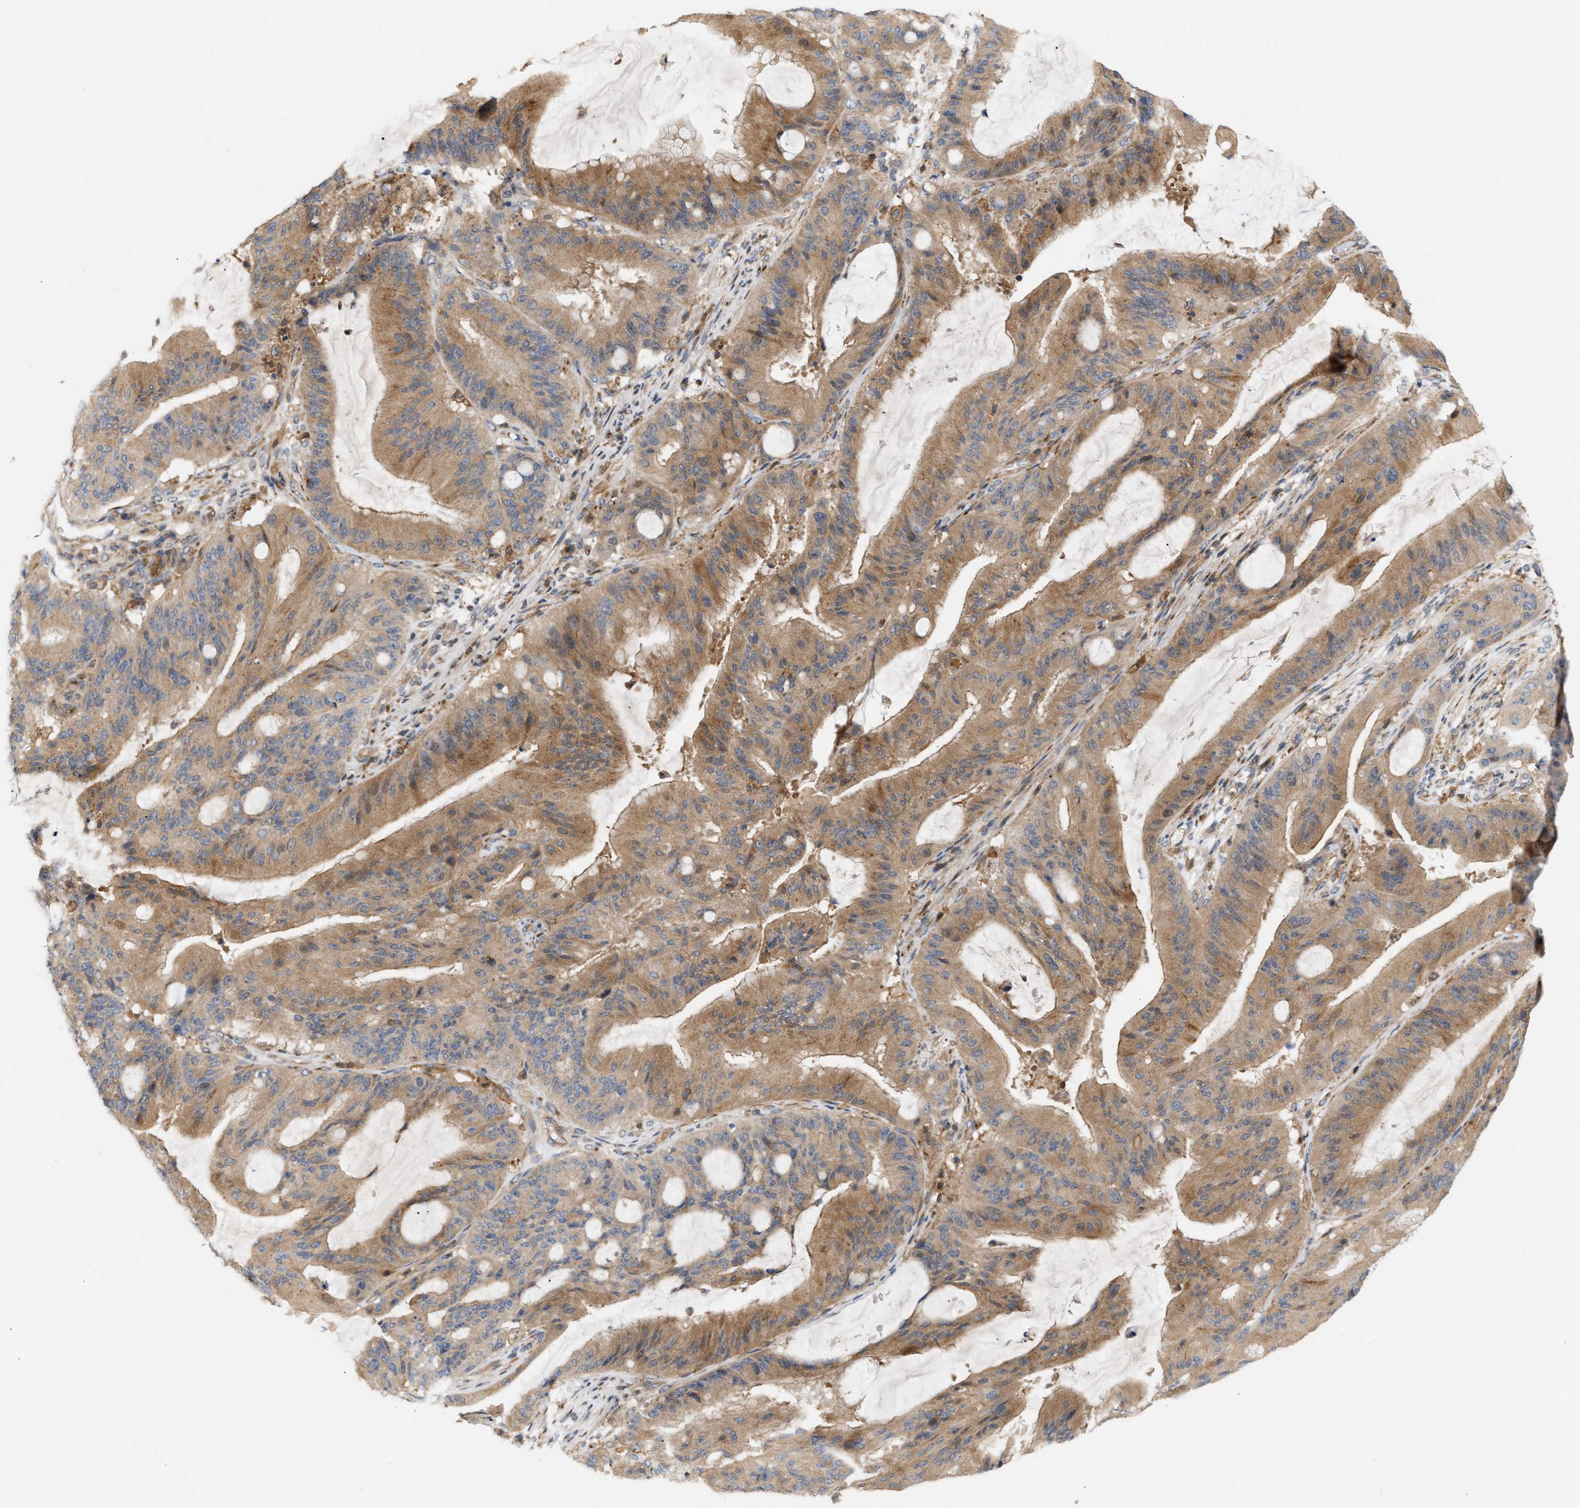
{"staining": {"intensity": "moderate", "quantity": ">75%", "location": "cytoplasmic/membranous"}, "tissue": "liver cancer", "cell_type": "Tumor cells", "image_type": "cancer", "snomed": [{"axis": "morphology", "description": "Normal tissue, NOS"}, {"axis": "morphology", "description": "Cholangiocarcinoma"}, {"axis": "topography", "description": "Liver"}, {"axis": "topography", "description": "Peripheral nerve tissue"}], "caption": "Human cholangiocarcinoma (liver) stained for a protein (brown) demonstrates moderate cytoplasmic/membranous positive positivity in about >75% of tumor cells.", "gene": "DBNL", "patient": {"sex": "female", "age": 73}}